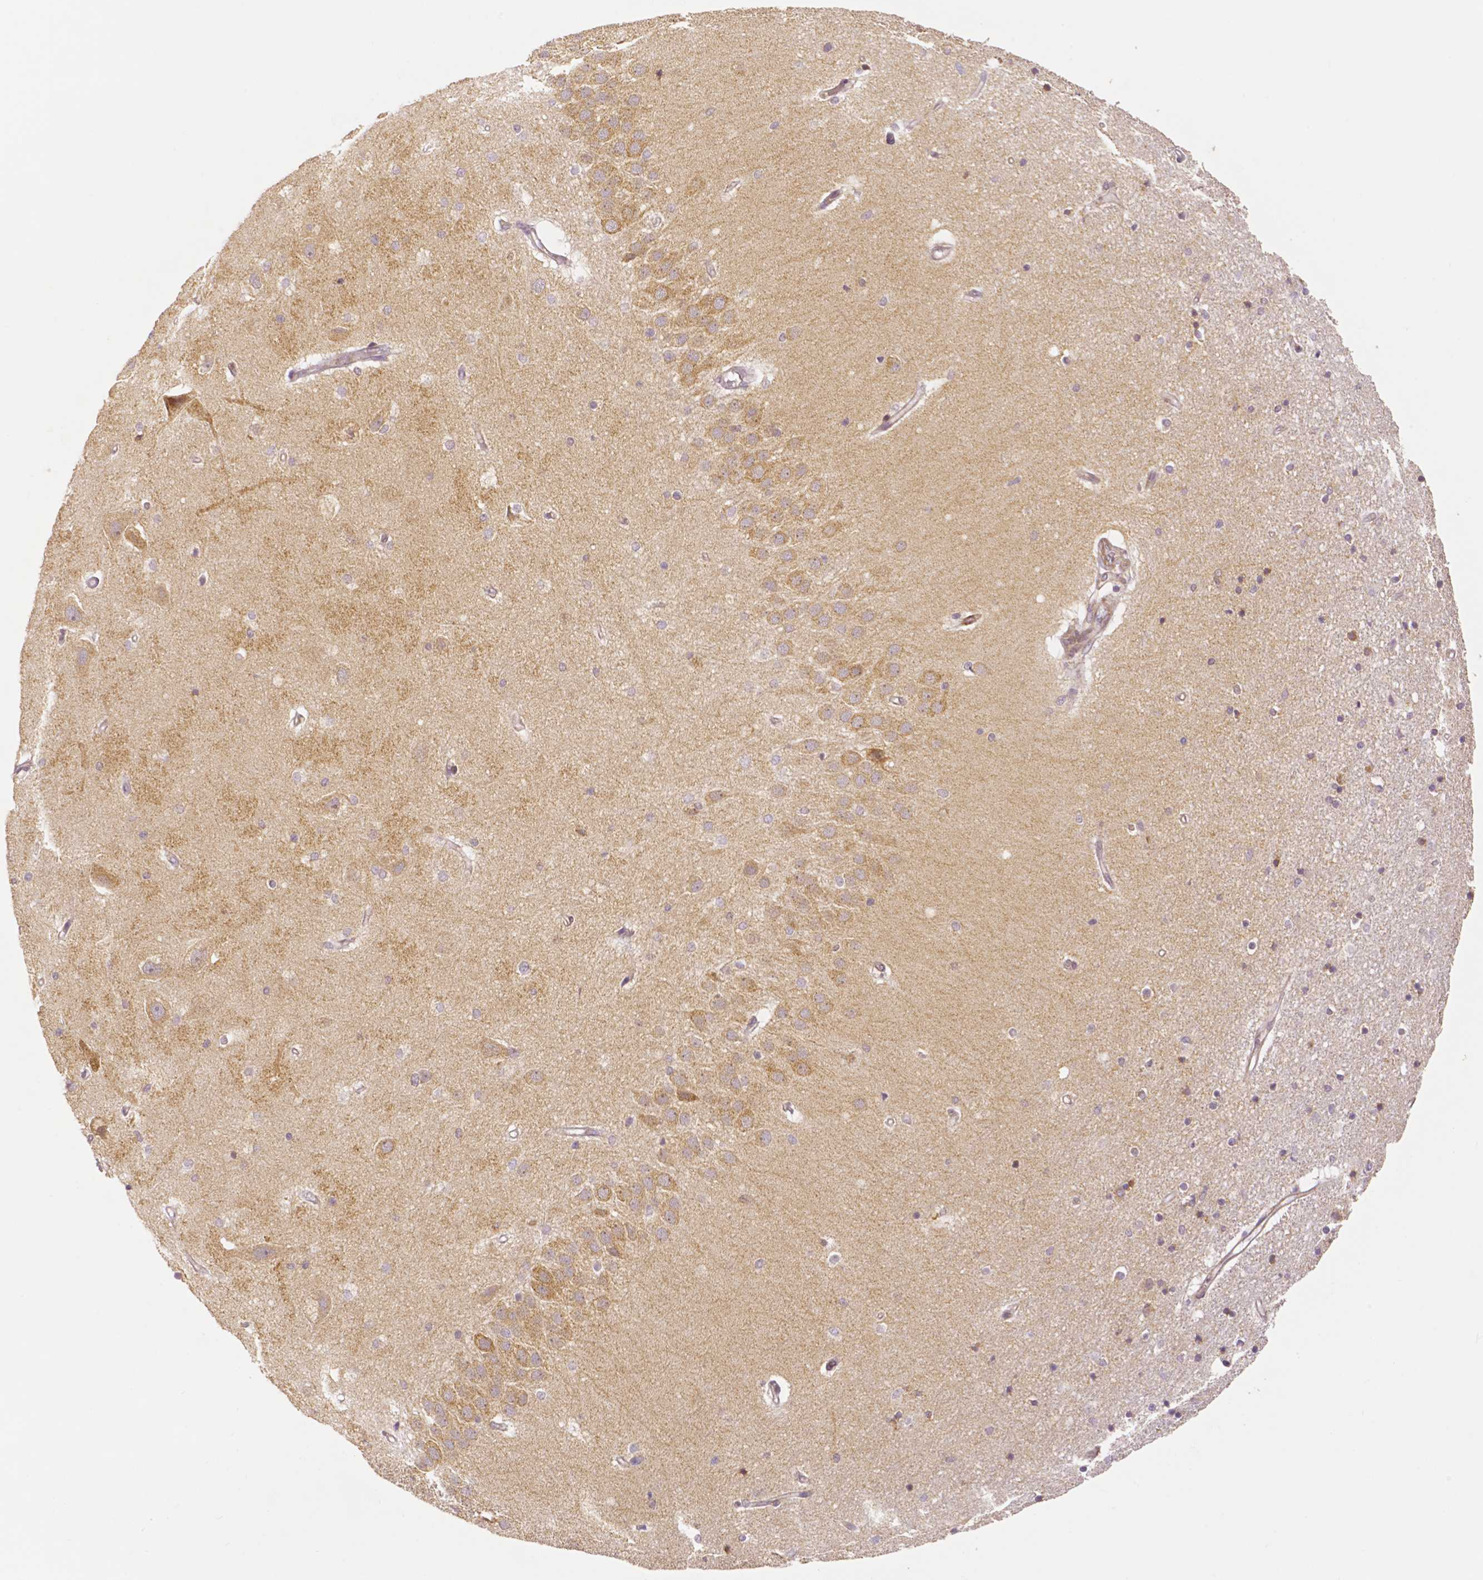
{"staining": {"intensity": "negative", "quantity": "none", "location": "none"}, "tissue": "hippocampus", "cell_type": "Glial cells", "image_type": "normal", "snomed": [{"axis": "morphology", "description": "Normal tissue, NOS"}, {"axis": "topography", "description": "Hippocampus"}], "caption": "This is an IHC photomicrograph of benign hippocampus. There is no positivity in glial cells.", "gene": "RHOT1", "patient": {"sex": "male", "age": 63}}